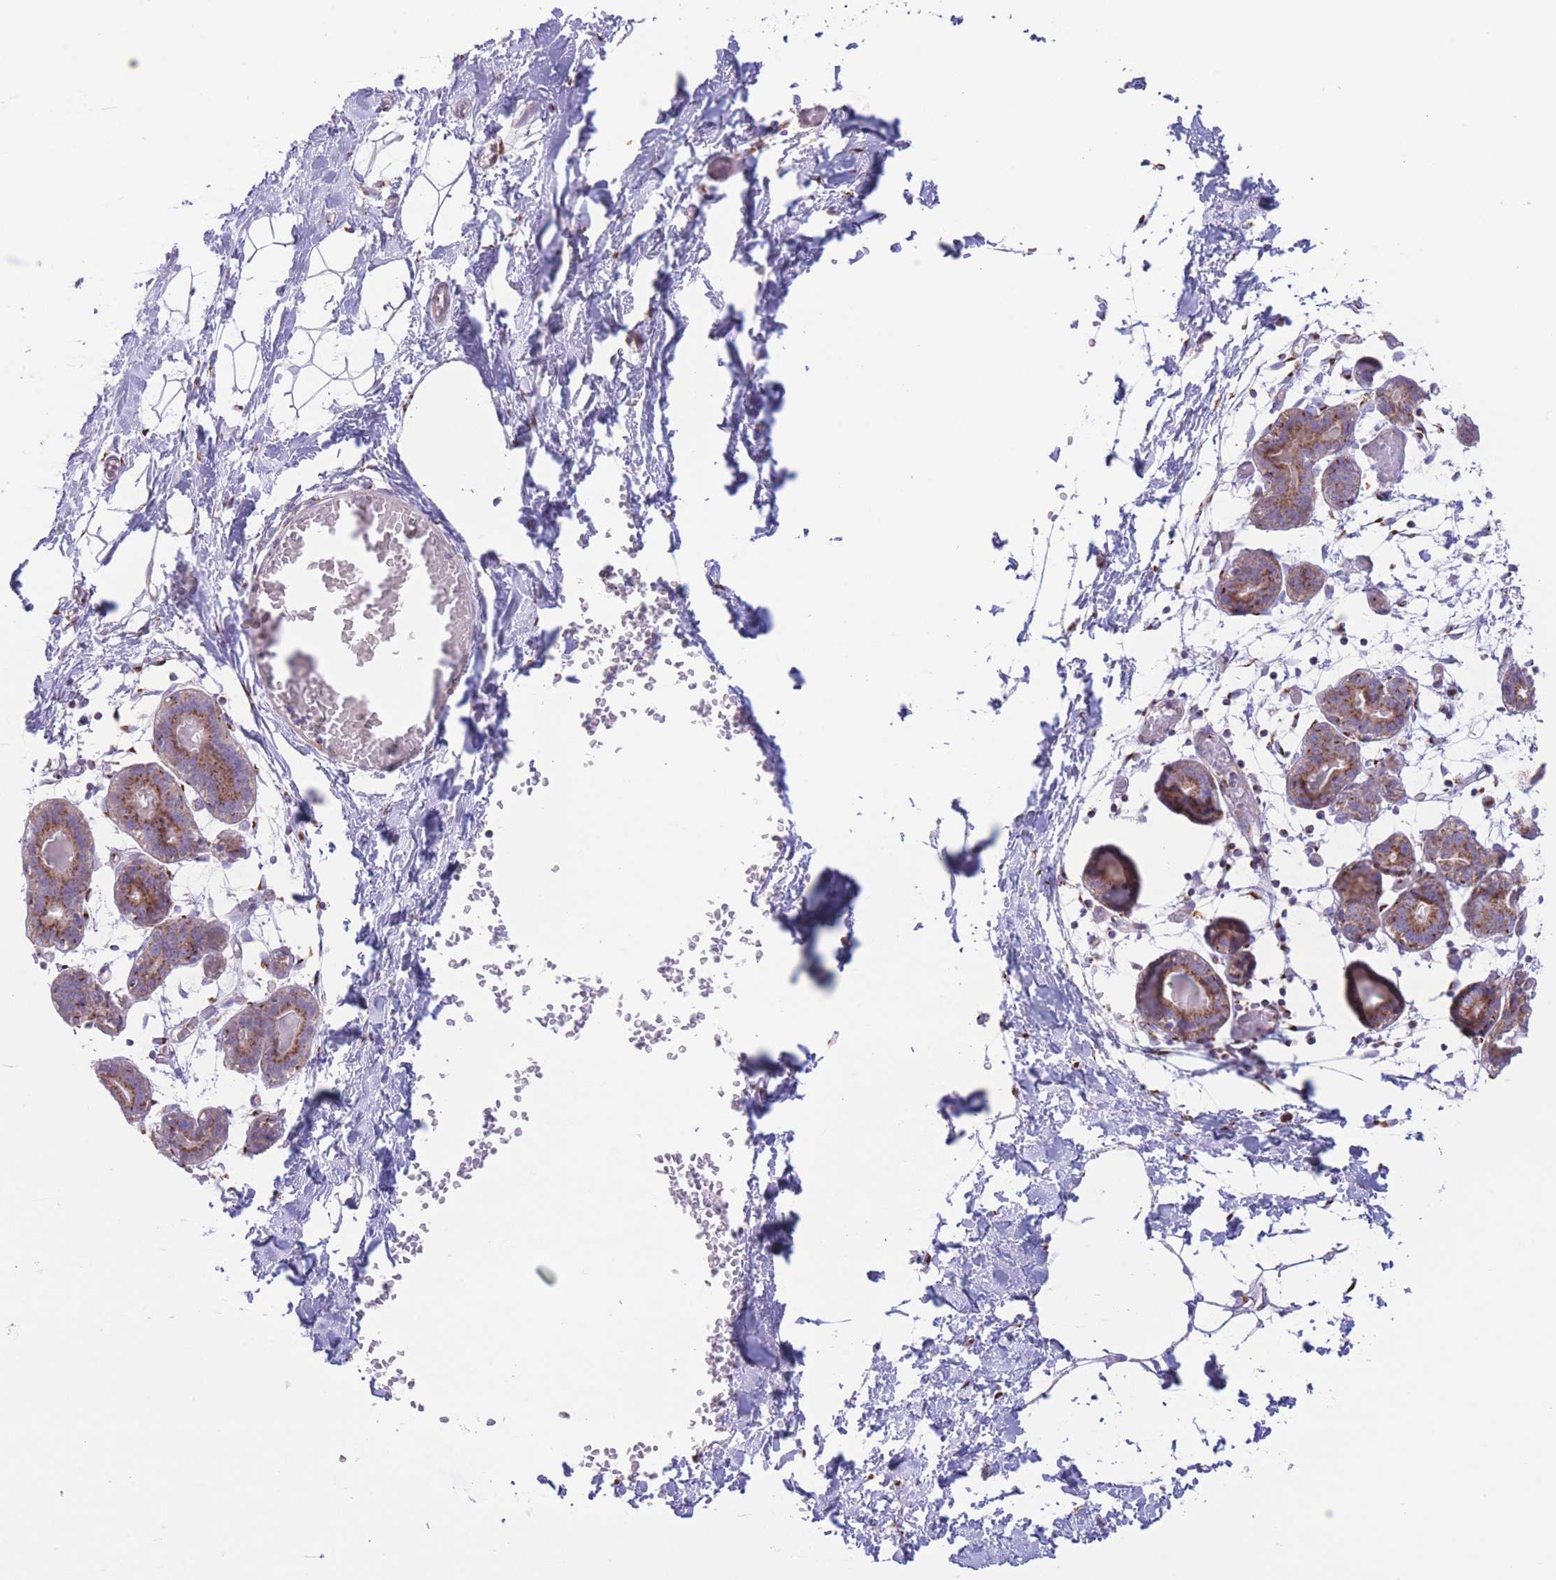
{"staining": {"intensity": "negative", "quantity": "none", "location": "none"}, "tissue": "breast", "cell_type": "Adipocytes", "image_type": "normal", "snomed": [{"axis": "morphology", "description": "Normal tissue, NOS"}, {"axis": "topography", "description": "Breast"}], "caption": "Immunohistochemical staining of unremarkable breast shows no significant positivity in adipocytes. (DAB IHC with hematoxylin counter stain).", "gene": "MPND", "patient": {"sex": "female", "age": 27}}